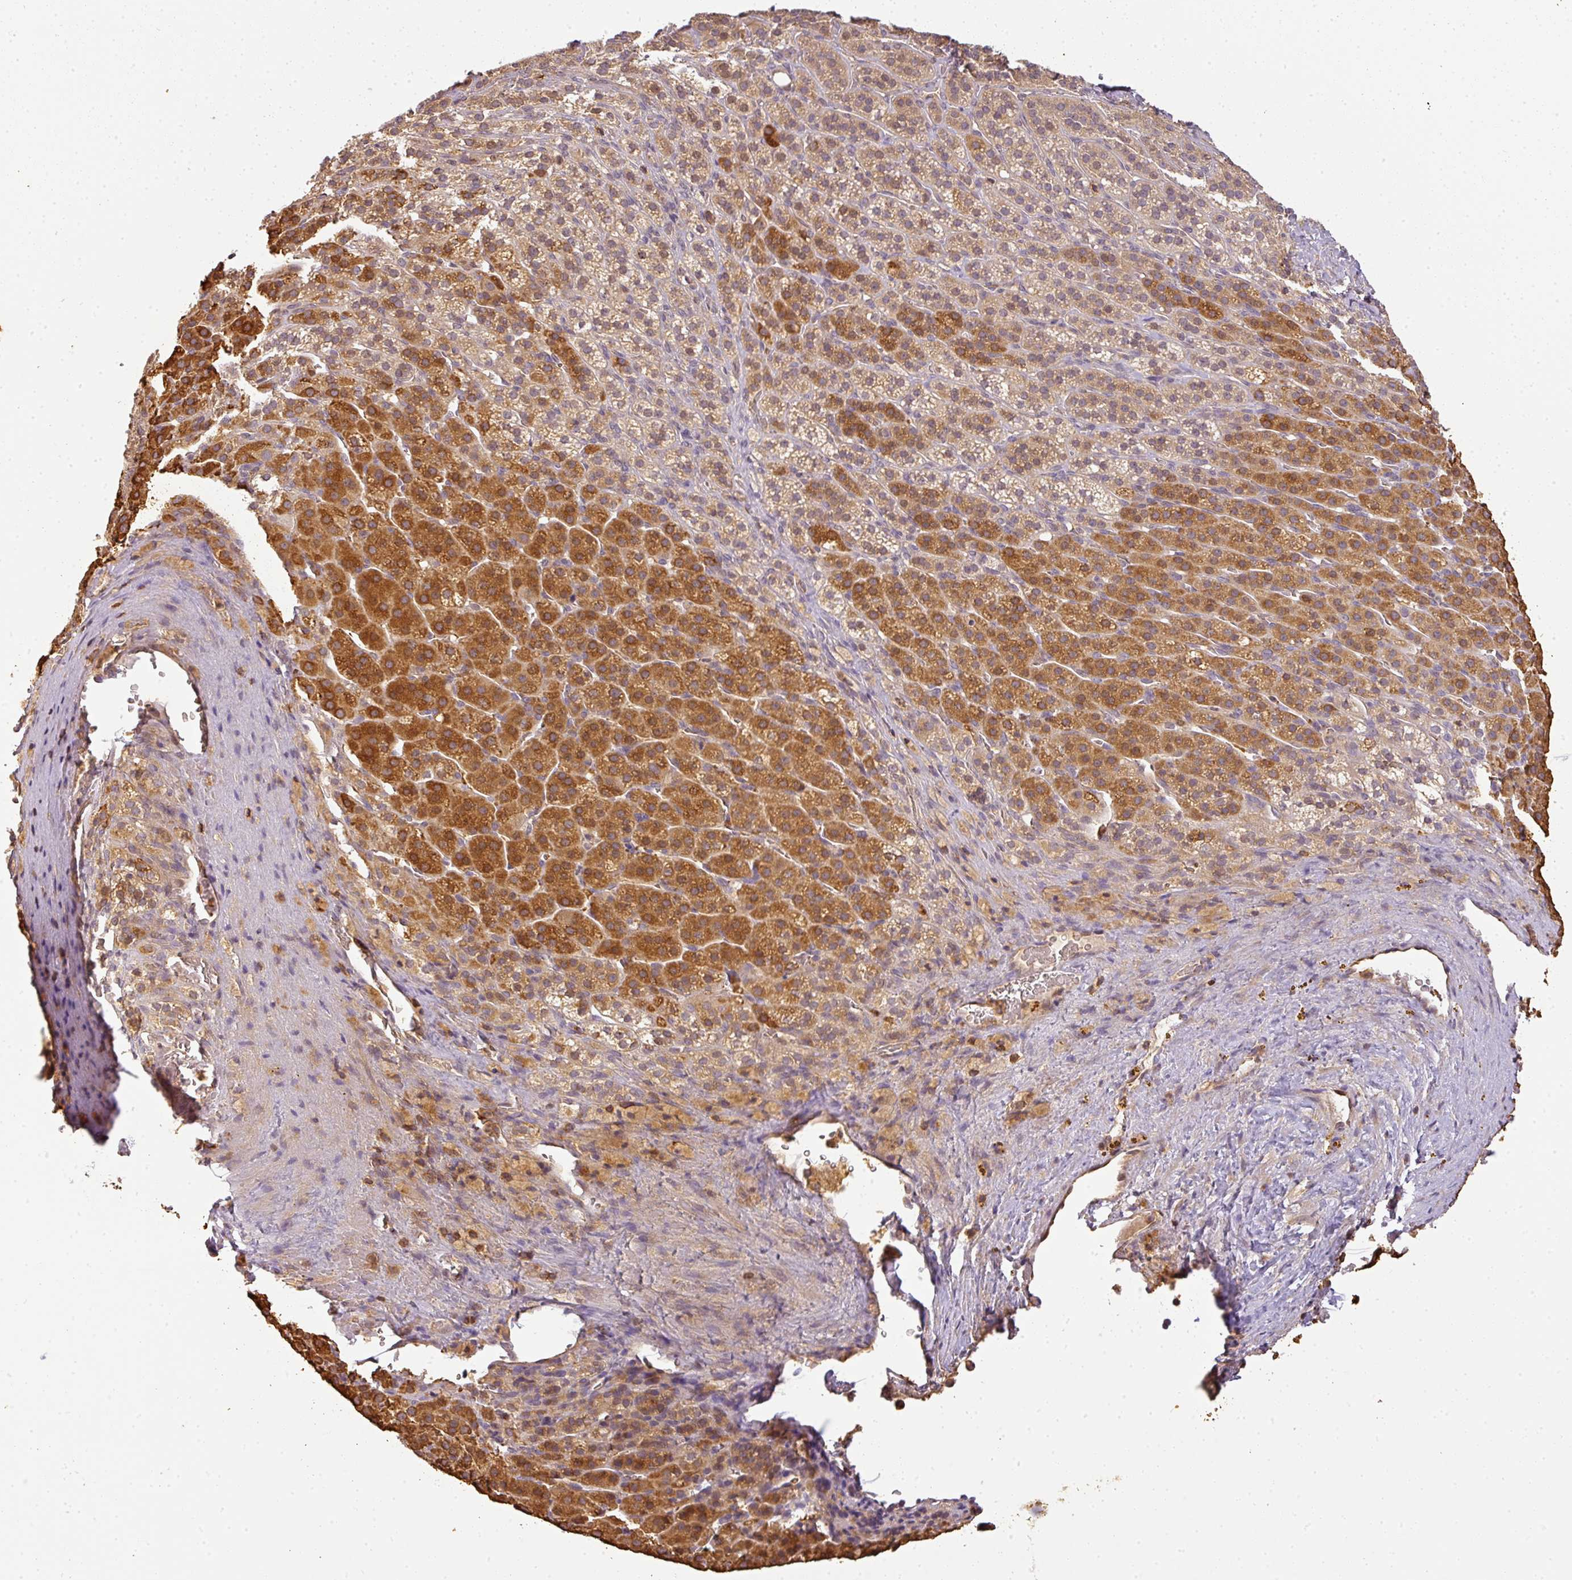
{"staining": {"intensity": "moderate", "quantity": "25%-75%", "location": "cytoplasmic/membranous"}, "tissue": "adrenal gland", "cell_type": "Glandular cells", "image_type": "normal", "snomed": [{"axis": "morphology", "description": "Normal tissue, NOS"}, {"axis": "topography", "description": "Adrenal gland"}], "caption": "This micrograph shows unremarkable adrenal gland stained with immunohistochemistry to label a protein in brown. The cytoplasmic/membranous of glandular cells show moderate positivity for the protein. Nuclei are counter-stained blue.", "gene": "TCL1B", "patient": {"sex": "female", "age": 41}}